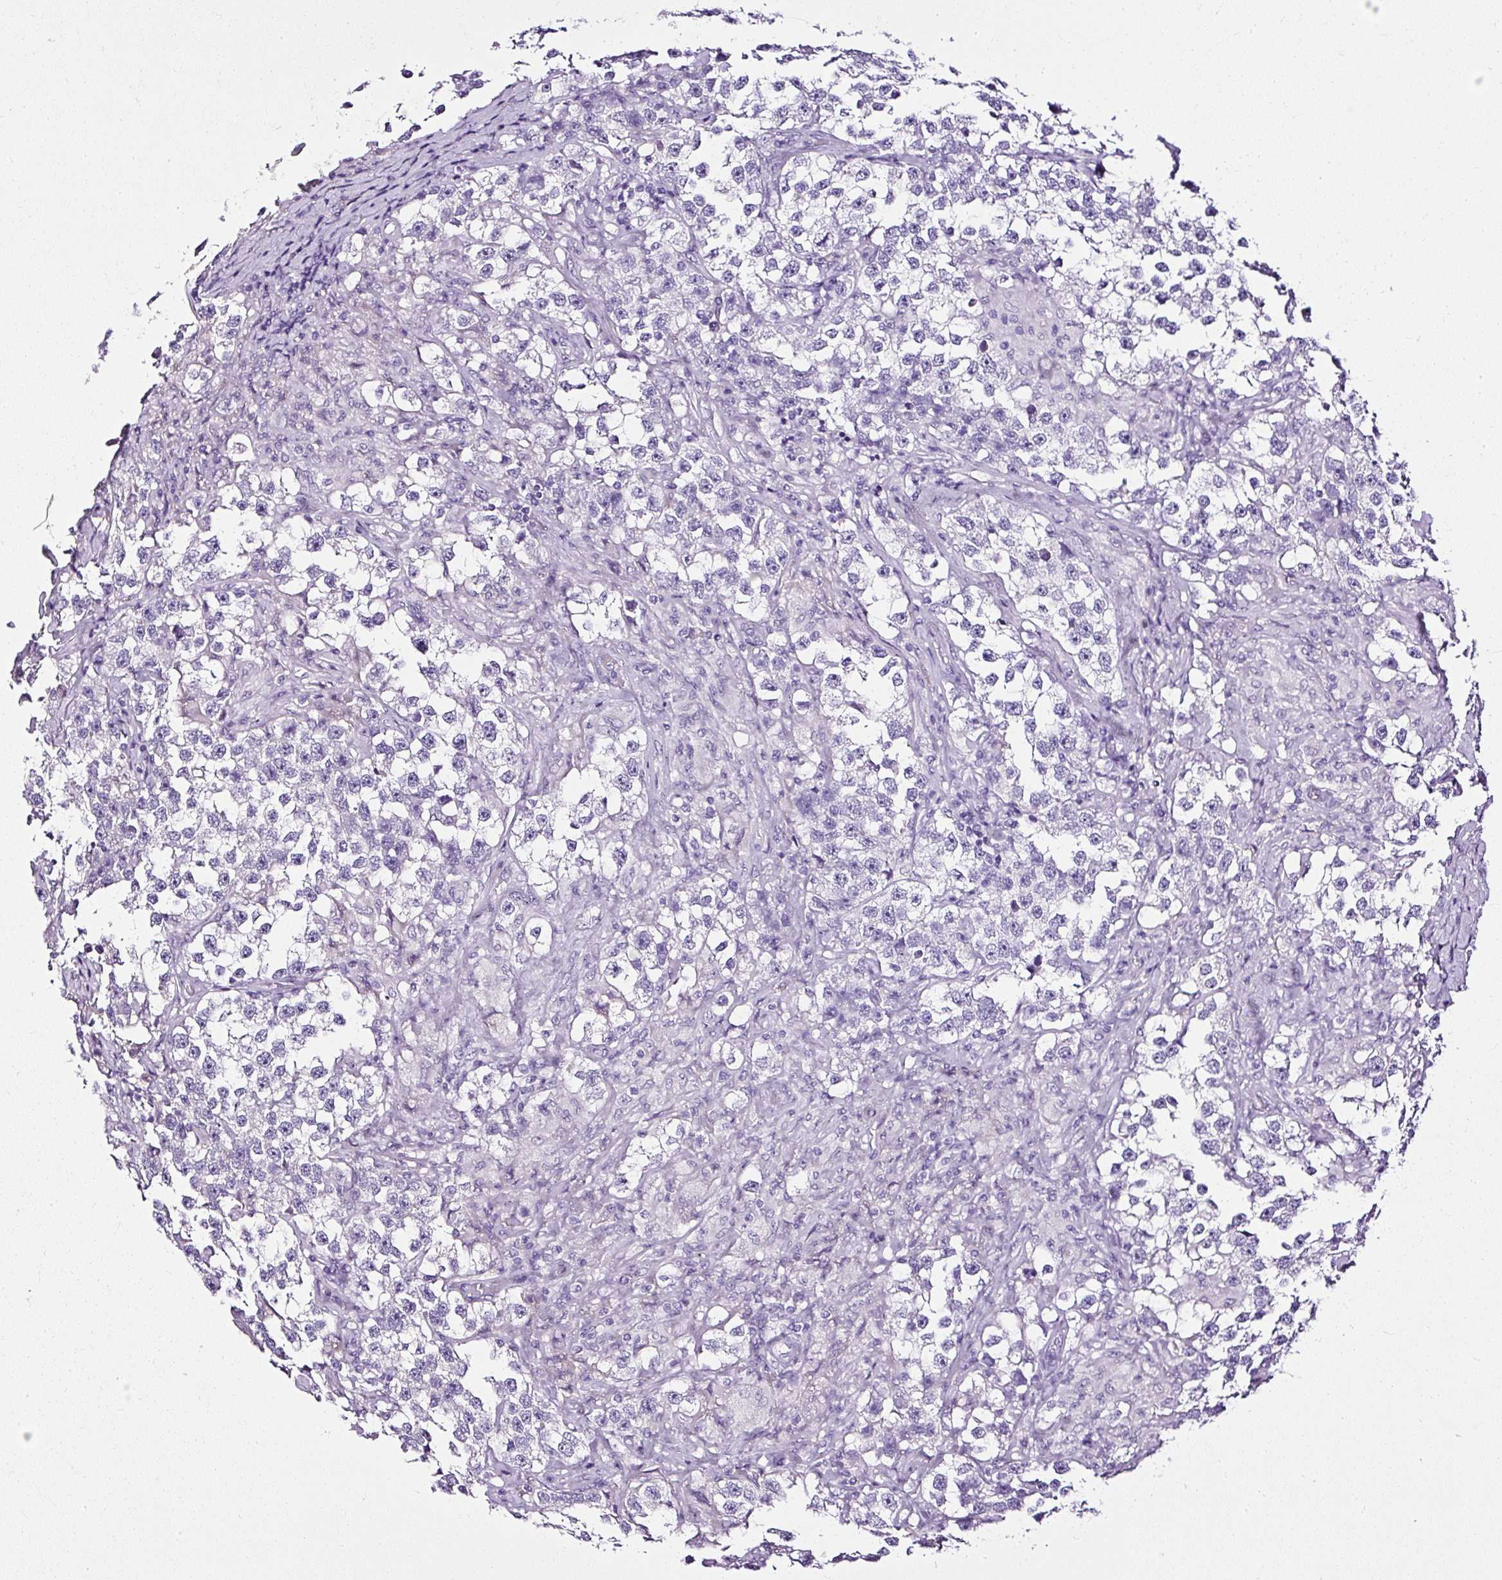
{"staining": {"intensity": "negative", "quantity": "none", "location": "none"}, "tissue": "testis cancer", "cell_type": "Tumor cells", "image_type": "cancer", "snomed": [{"axis": "morphology", "description": "Seminoma, NOS"}, {"axis": "topography", "description": "Testis"}], "caption": "A high-resolution image shows immunohistochemistry staining of seminoma (testis), which shows no significant expression in tumor cells.", "gene": "ATP2A1", "patient": {"sex": "male", "age": 46}}